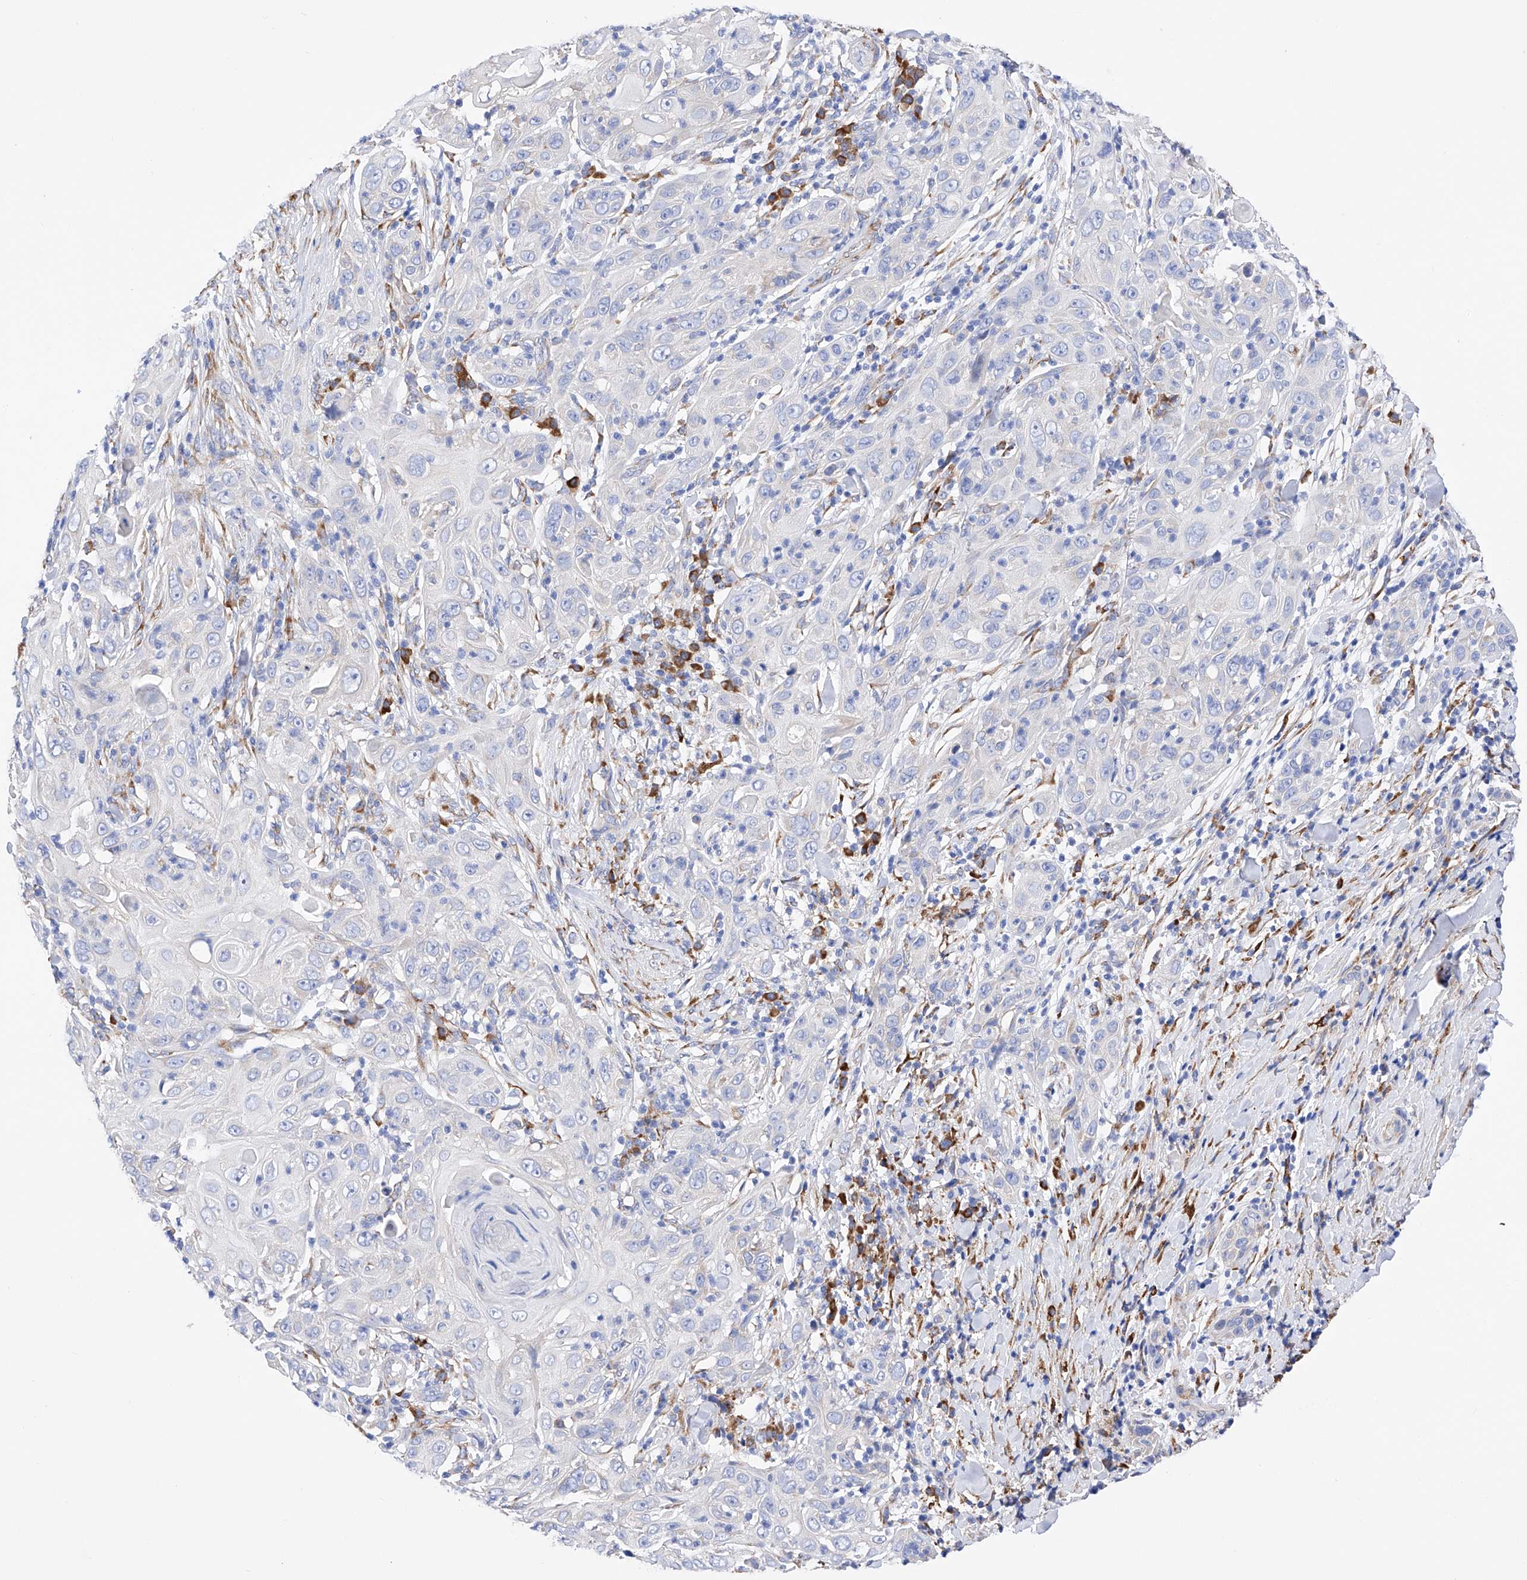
{"staining": {"intensity": "negative", "quantity": "none", "location": "none"}, "tissue": "skin cancer", "cell_type": "Tumor cells", "image_type": "cancer", "snomed": [{"axis": "morphology", "description": "Squamous cell carcinoma, NOS"}, {"axis": "topography", "description": "Skin"}], "caption": "IHC micrograph of neoplastic tissue: skin cancer stained with DAB reveals no significant protein expression in tumor cells. (Stains: DAB (3,3'-diaminobenzidine) IHC with hematoxylin counter stain, Microscopy: brightfield microscopy at high magnification).", "gene": "PDIA5", "patient": {"sex": "female", "age": 88}}